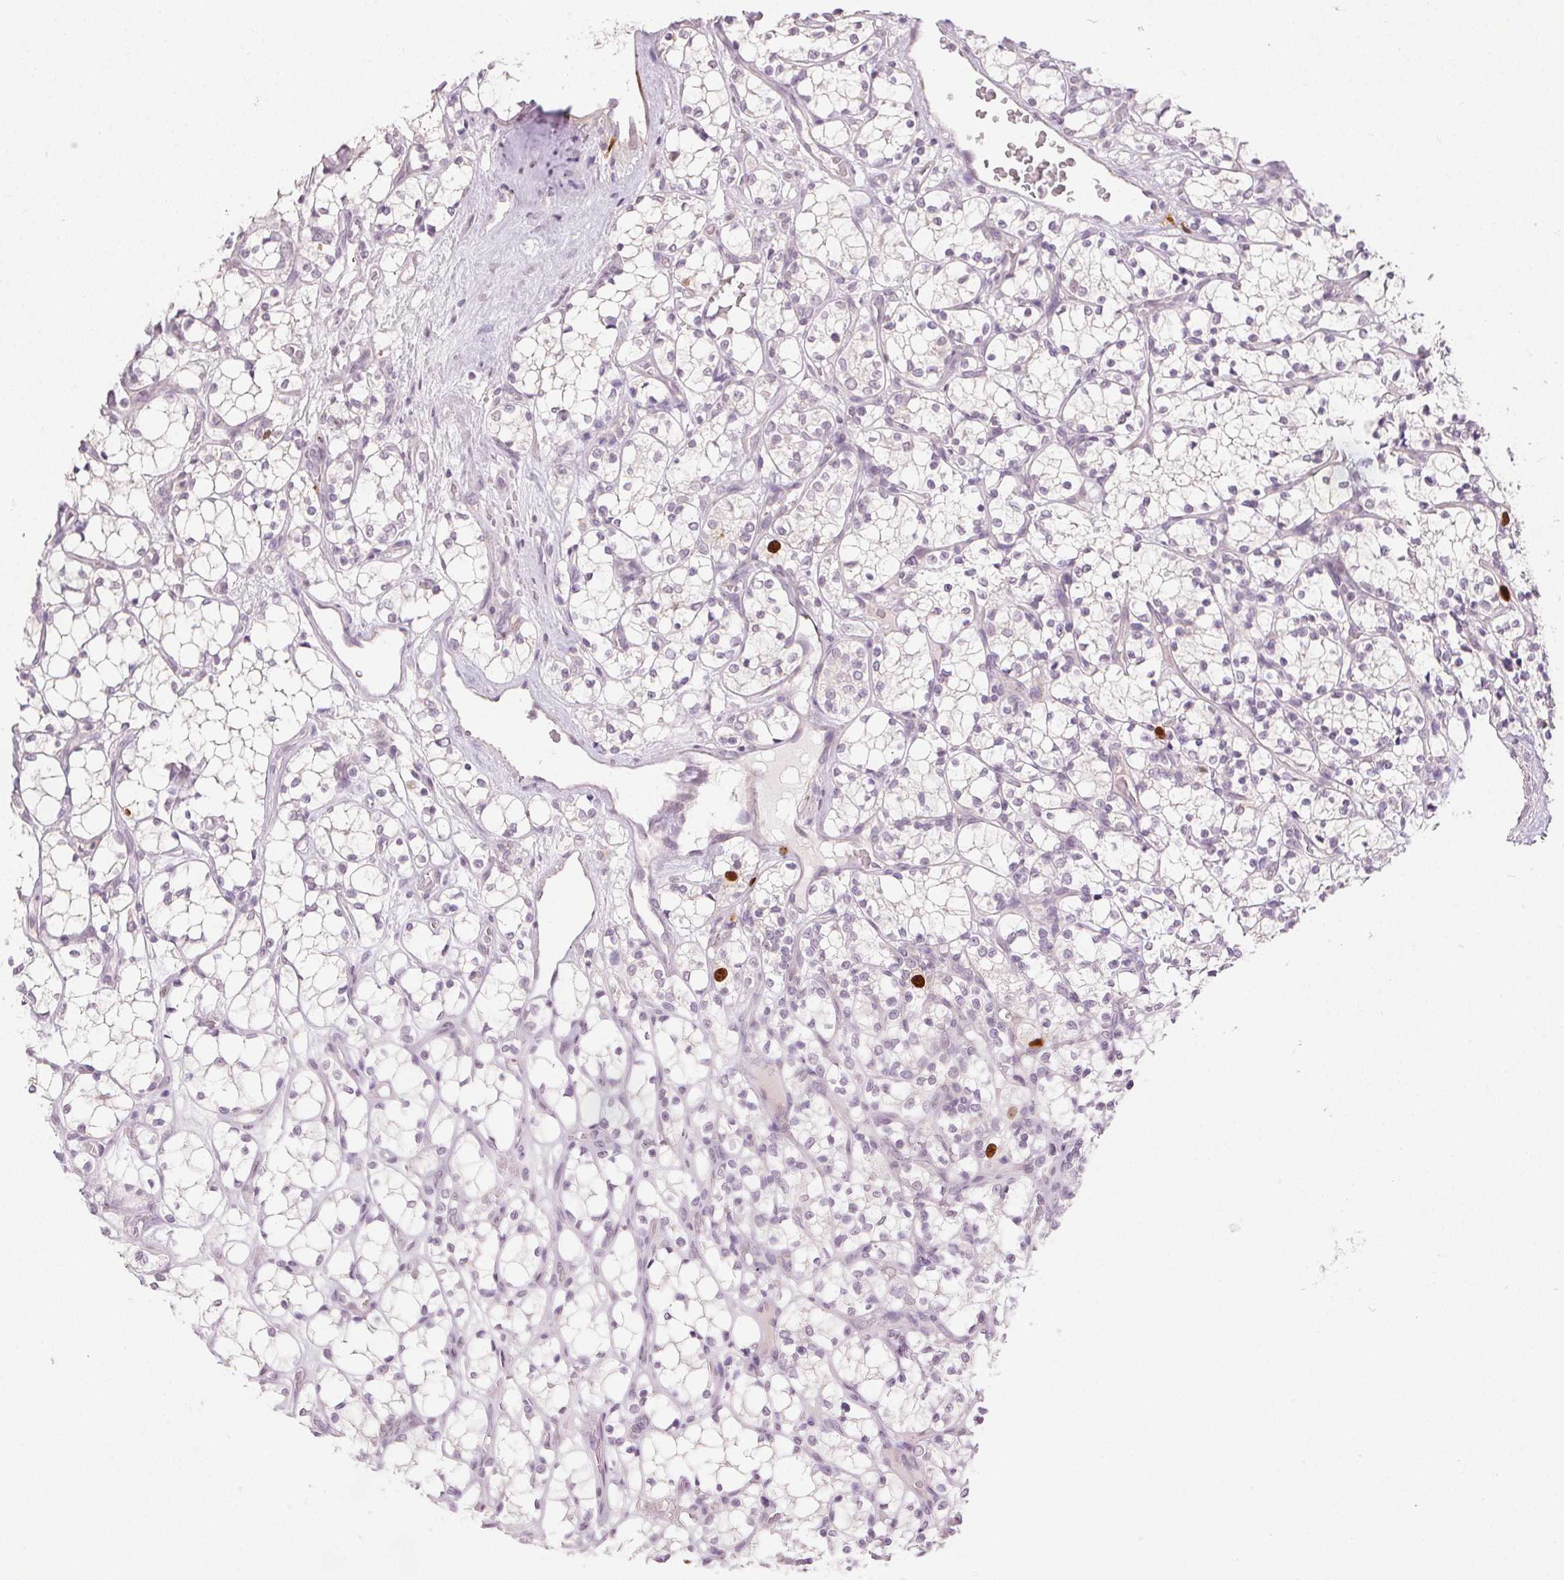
{"staining": {"intensity": "strong", "quantity": "<25%", "location": "nuclear"}, "tissue": "renal cancer", "cell_type": "Tumor cells", "image_type": "cancer", "snomed": [{"axis": "morphology", "description": "Adenocarcinoma, NOS"}, {"axis": "topography", "description": "Kidney"}], "caption": "This image exhibits renal cancer stained with IHC to label a protein in brown. The nuclear of tumor cells show strong positivity for the protein. Nuclei are counter-stained blue.", "gene": "ANLN", "patient": {"sex": "female", "age": 69}}